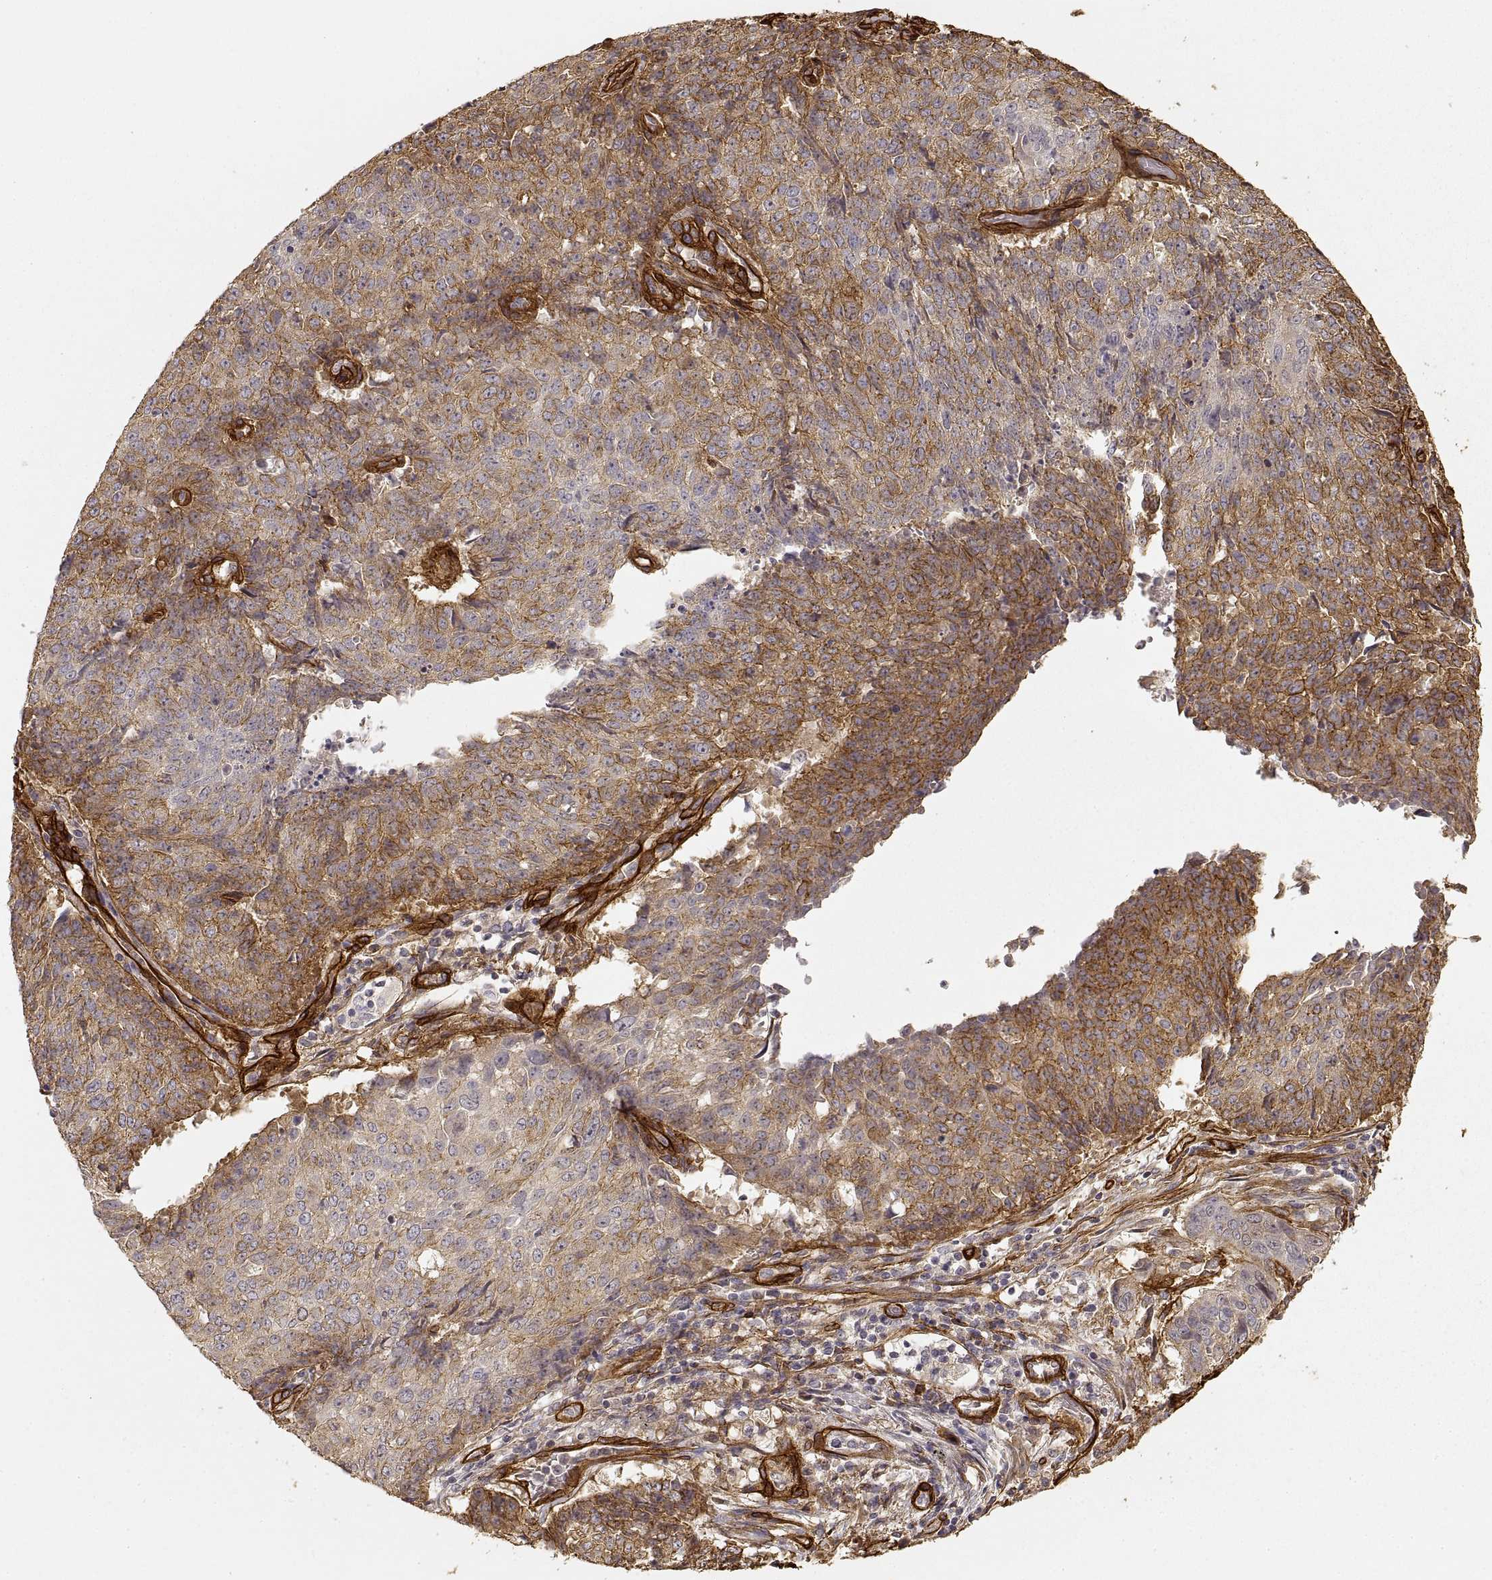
{"staining": {"intensity": "moderate", "quantity": ">75%", "location": "cytoplasmic/membranous"}, "tissue": "lung cancer", "cell_type": "Tumor cells", "image_type": "cancer", "snomed": [{"axis": "morphology", "description": "Normal tissue, NOS"}, {"axis": "morphology", "description": "Squamous cell carcinoma, NOS"}, {"axis": "topography", "description": "Bronchus"}, {"axis": "topography", "description": "Lung"}], "caption": "Immunohistochemical staining of human squamous cell carcinoma (lung) demonstrates medium levels of moderate cytoplasmic/membranous positivity in about >75% of tumor cells. Using DAB (3,3'-diaminobenzidine) (brown) and hematoxylin (blue) stains, captured at high magnification using brightfield microscopy.", "gene": "LAMA4", "patient": {"sex": "male", "age": 64}}